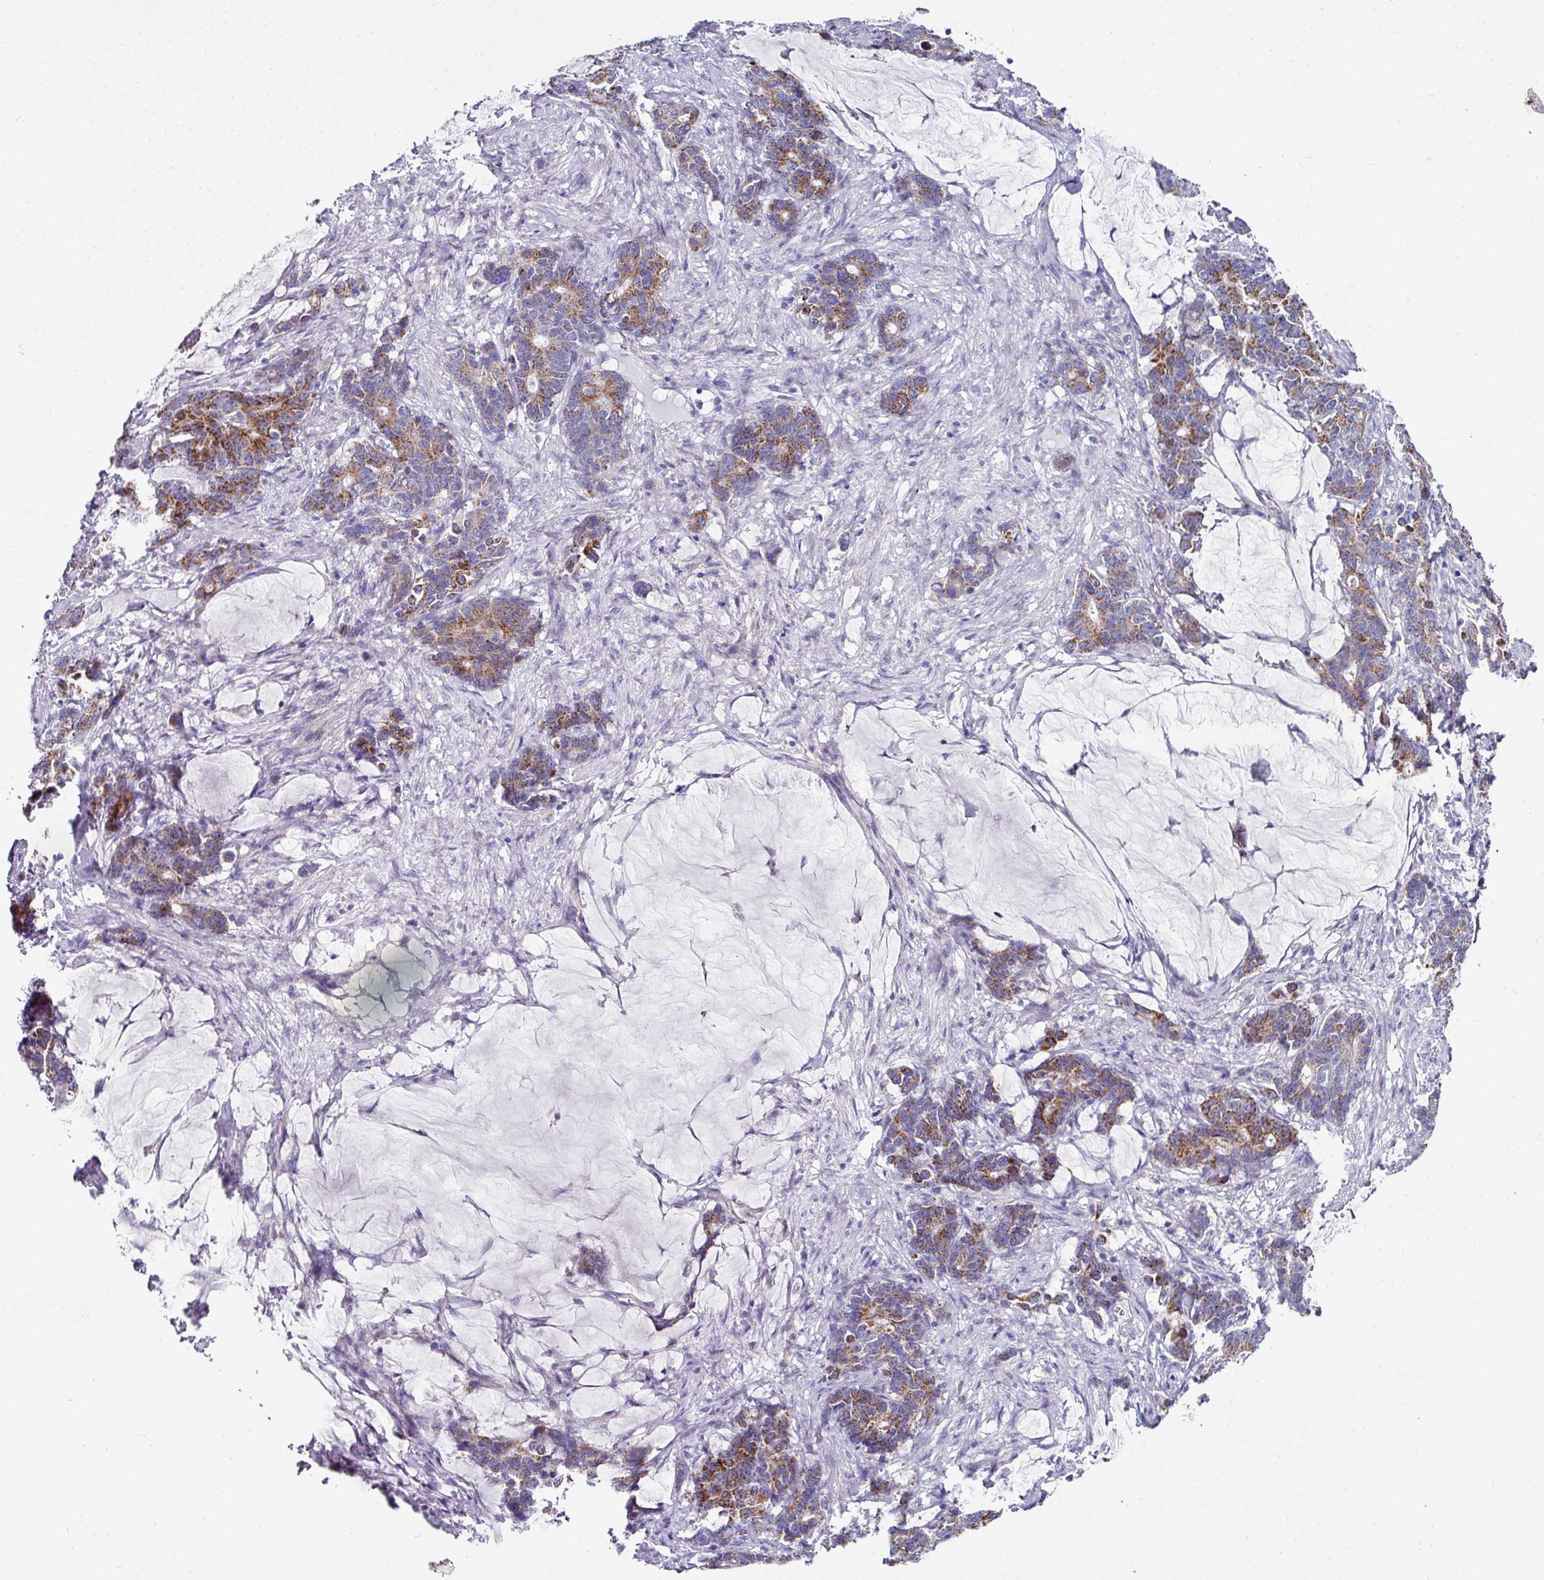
{"staining": {"intensity": "moderate", "quantity": ">75%", "location": "cytoplasmic/membranous"}, "tissue": "stomach cancer", "cell_type": "Tumor cells", "image_type": "cancer", "snomed": [{"axis": "morphology", "description": "Normal tissue, NOS"}, {"axis": "morphology", "description": "Adenocarcinoma, NOS"}, {"axis": "topography", "description": "Stomach"}], "caption": "Brown immunohistochemical staining in stomach adenocarcinoma exhibits moderate cytoplasmic/membranous staining in about >75% of tumor cells.", "gene": "CLDN1", "patient": {"sex": "female", "age": 64}}